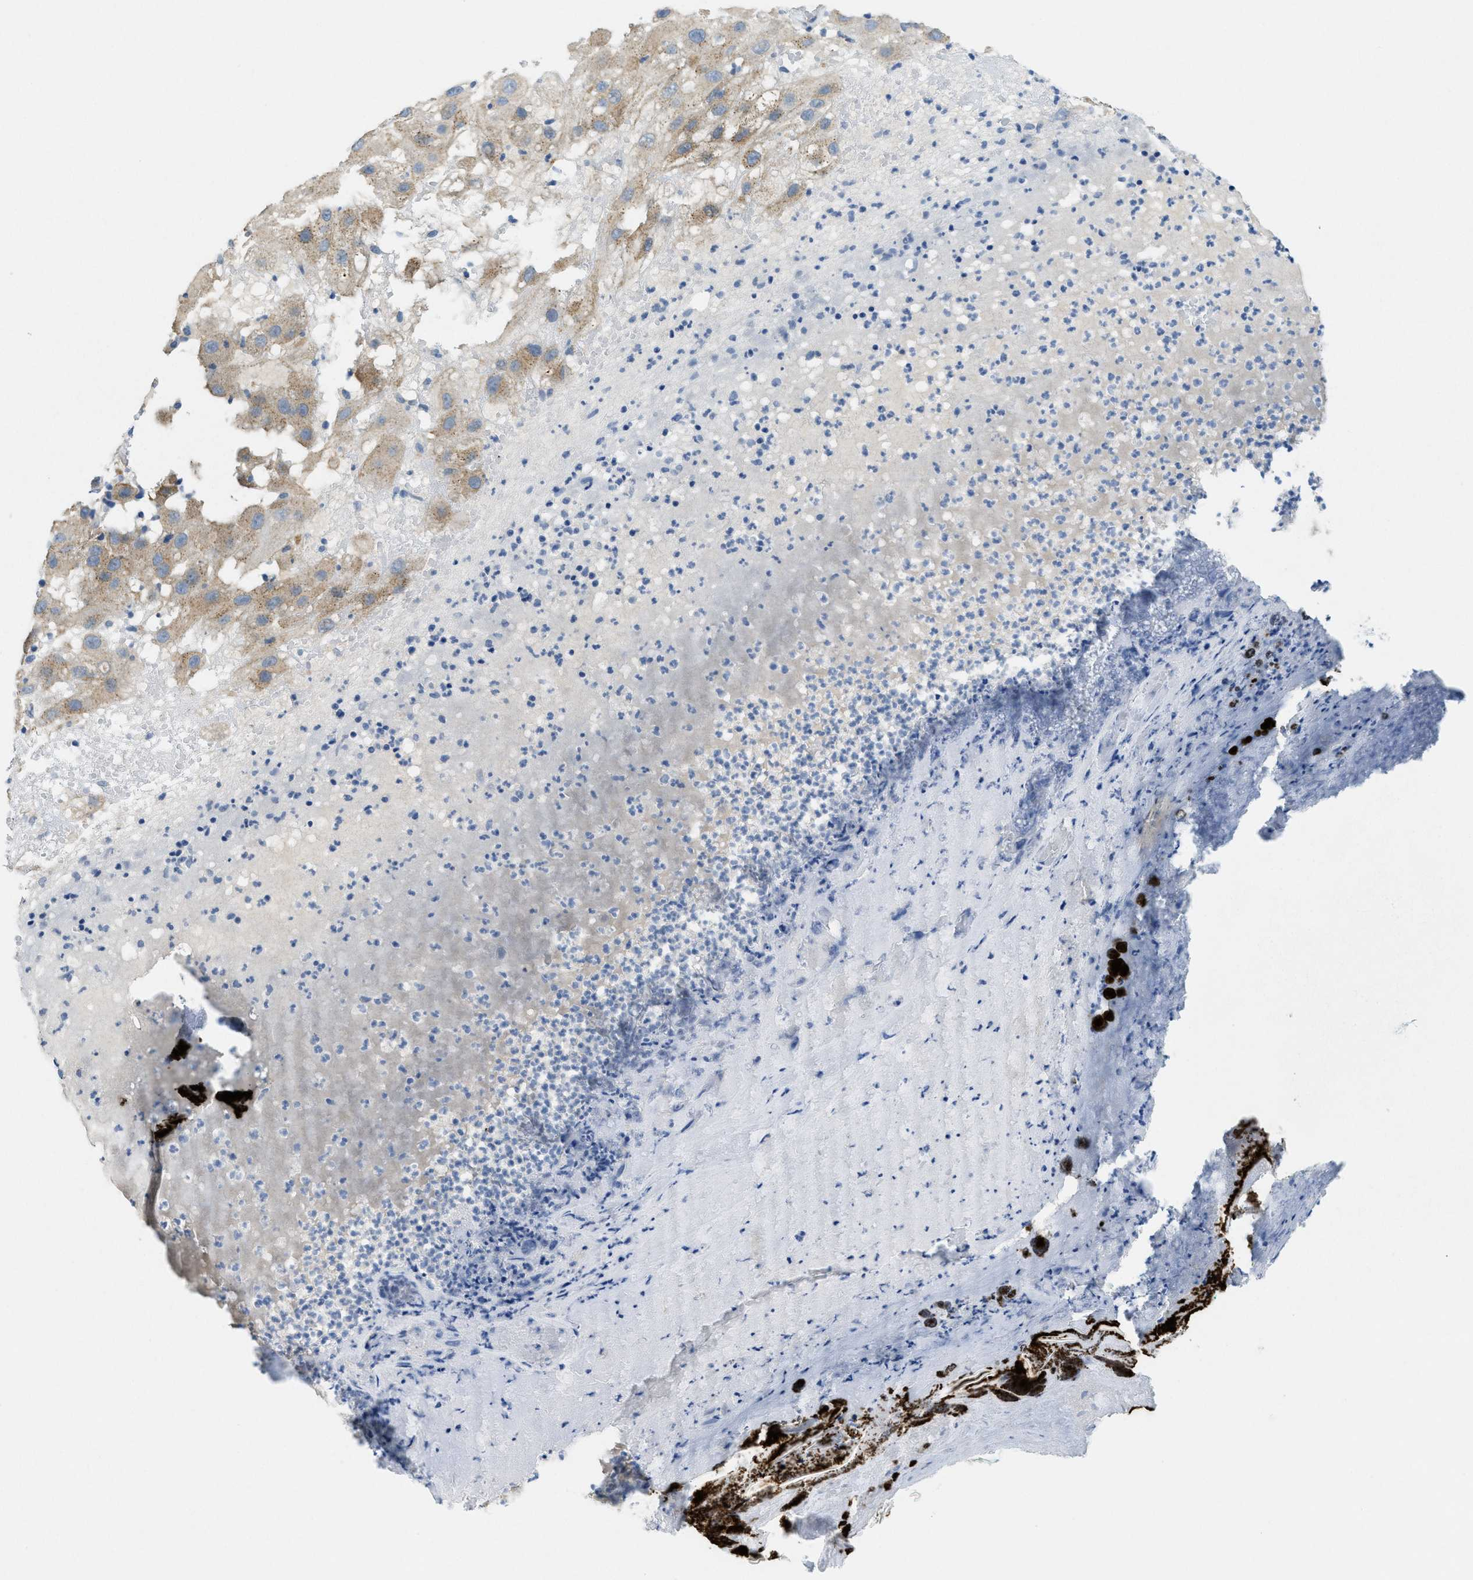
{"staining": {"intensity": "negative", "quantity": "none", "location": "none"}, "tissue": "melanoma", "cell_type": "Tumor cells", "image_type": "cancer", "snomed": [{"axis": "morphology", "description": "Malignant melanoma, NOS"}, {"axis": "topography", "description": "Skin"}], "caption": "High power microscopy image of an immunohistochemistry (IHC) image of melanoma, revealing no significant positivity in tumor cells. The staining is performed using DAB (3,3'-diaminobenzidine) brown chromogen with nuclei counter-stained in using hematoxylin.", "gene": "ZFYVE9", "patient": {"sex": "female", "age": 81}}